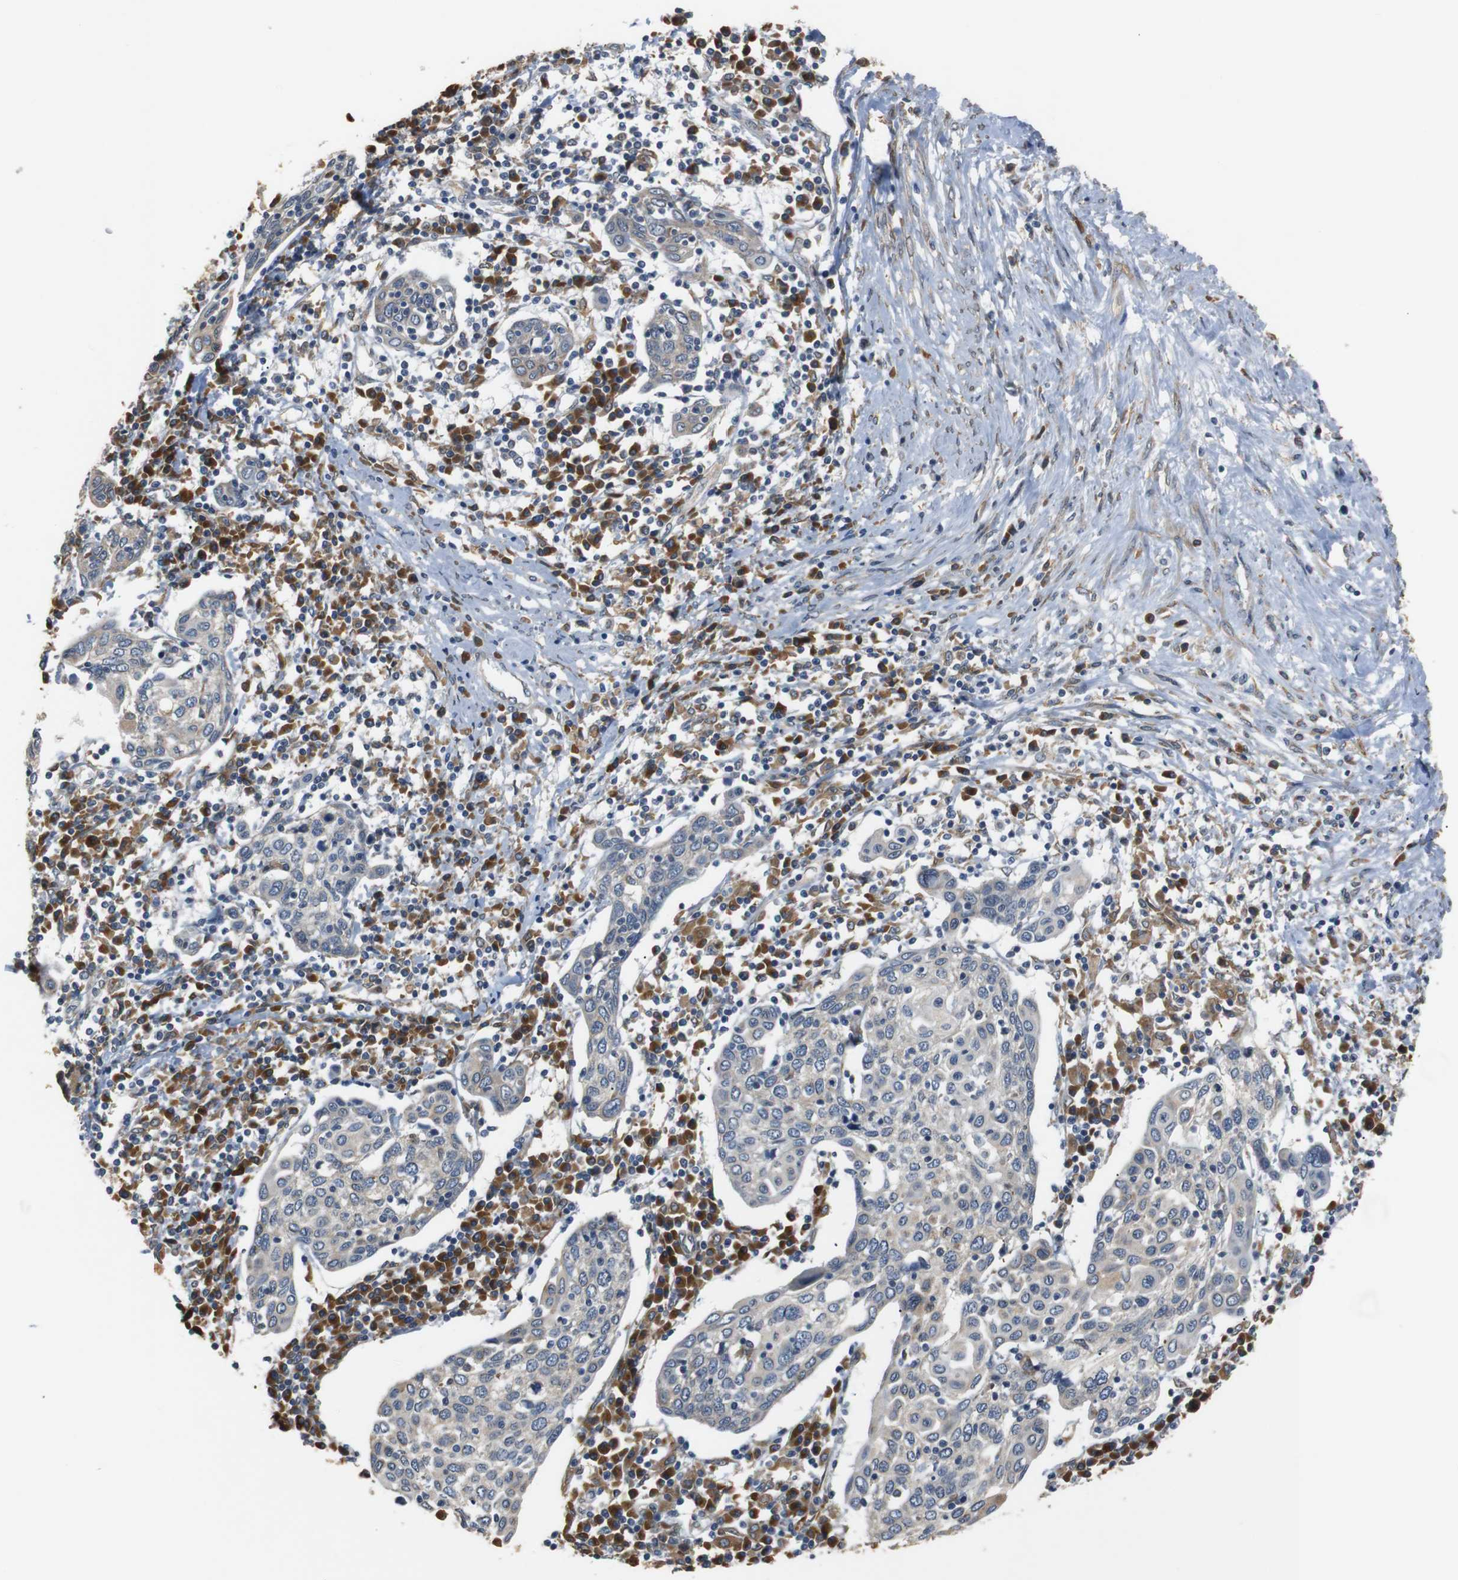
{"staining": {"intensity": "negative", "quantity": "none", "location": "none"}, "tissue": "cervical cancer", "cell_type": "Tumor cells", "image_type": "cancer", "snomed": [{"axis": "morphology", "description": "Squamous cell carcinoma, NOS"}, {"axis": "topography", "description": "Cervix"}], "caption": "Immunohistochemical staining of human squamous cell carcinoma (cervical) shows no significant expression in tumor cells.", "gene": "TMED2", "patient": {"sex": "female", "age": 40}}